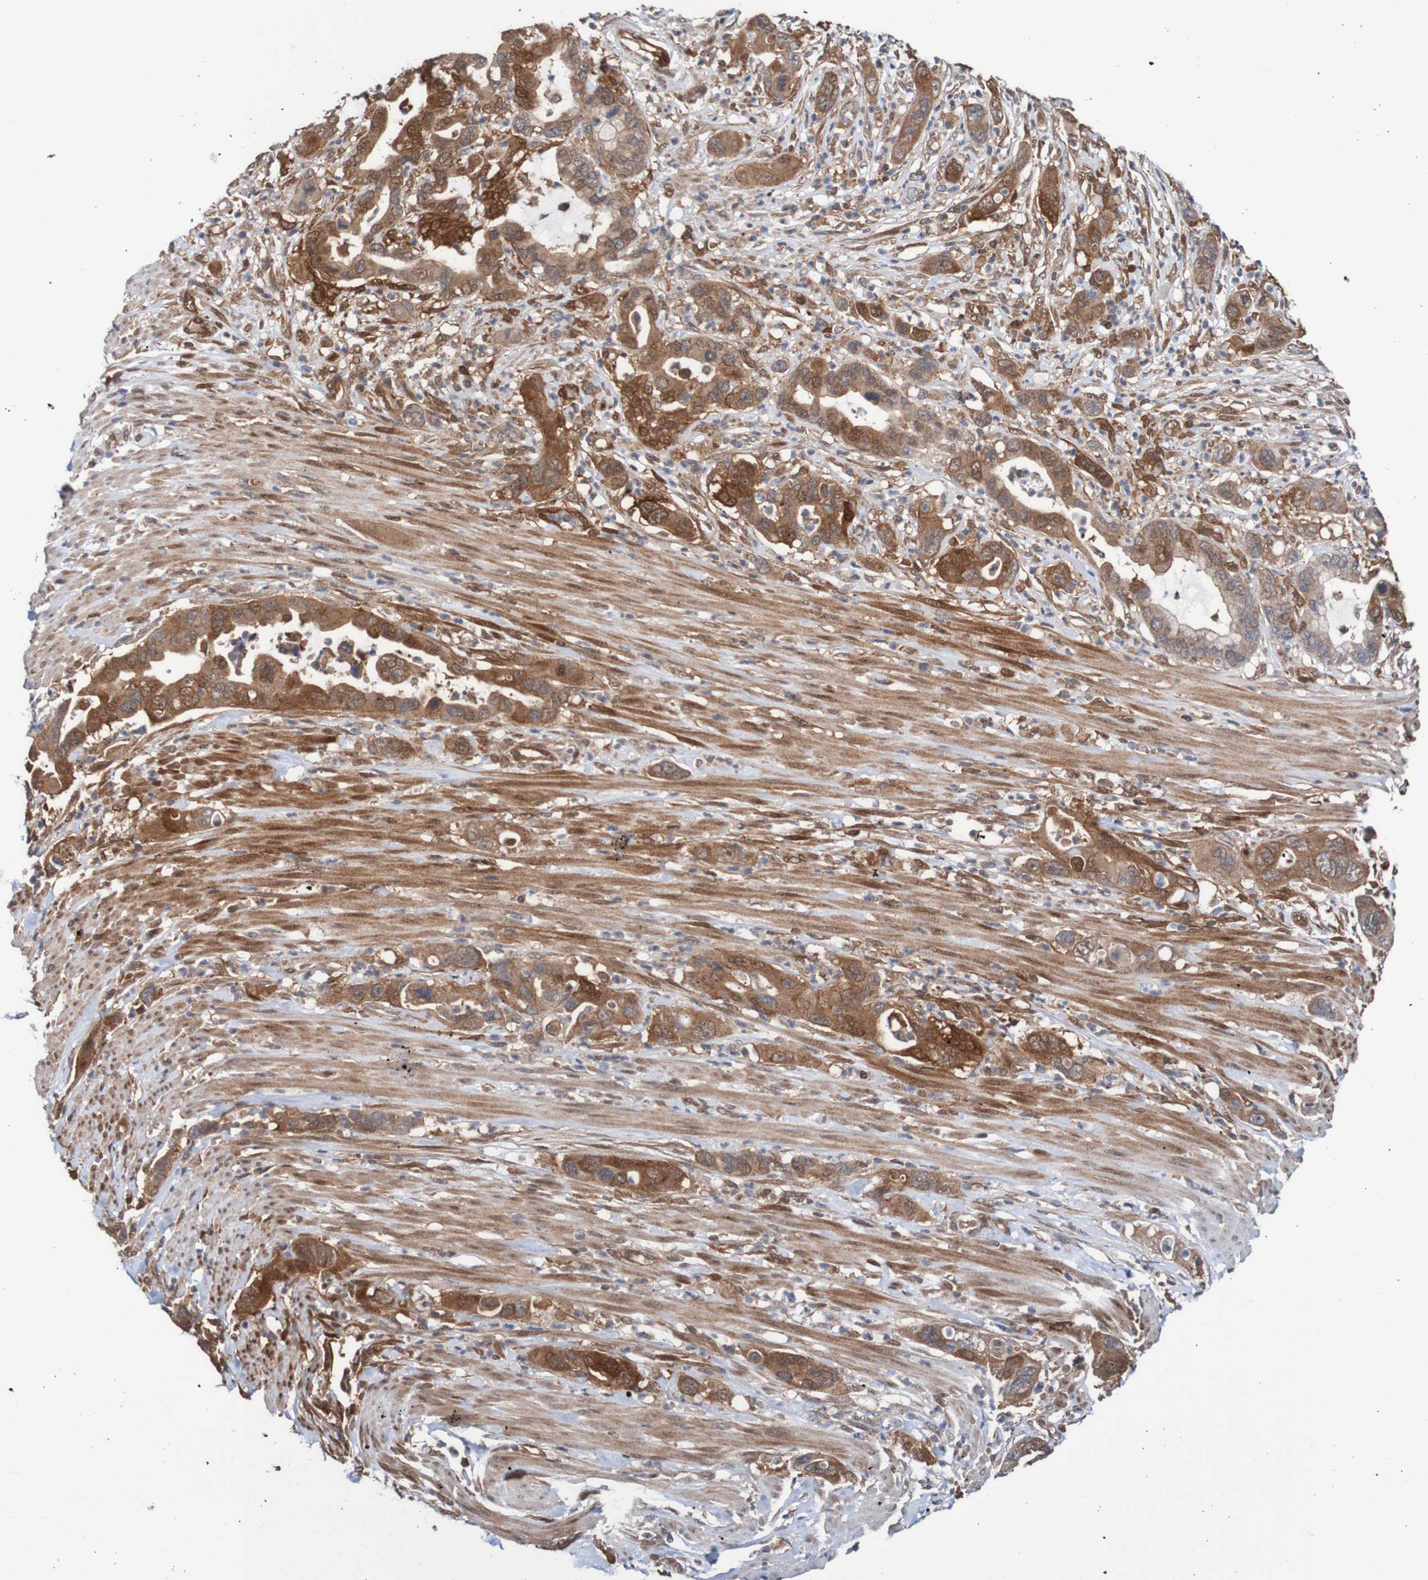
{"staining": {"intensity": "moderate", "quantity": ">75%", "location": "cytoplasmic/membranous"}, "tissue": "pancreatic cancer", "cell_type": "Tumor cells", "image_type": "cancer", "snomed": [{"axis": "morphology", "description": "Adenocarcinoma, NOS"}, {"axis": "topography", "description": "Pancreas"}], "caption": "There is medium levels of moderate cytoplasmic/membranous staining in tumor cells of pancreatic cancer (adenocarcinoma), as demonstrated by immunohistochemical staining (brown color).", "gene": "RIGI", "patient": {"sex": "female", "age": 71}}